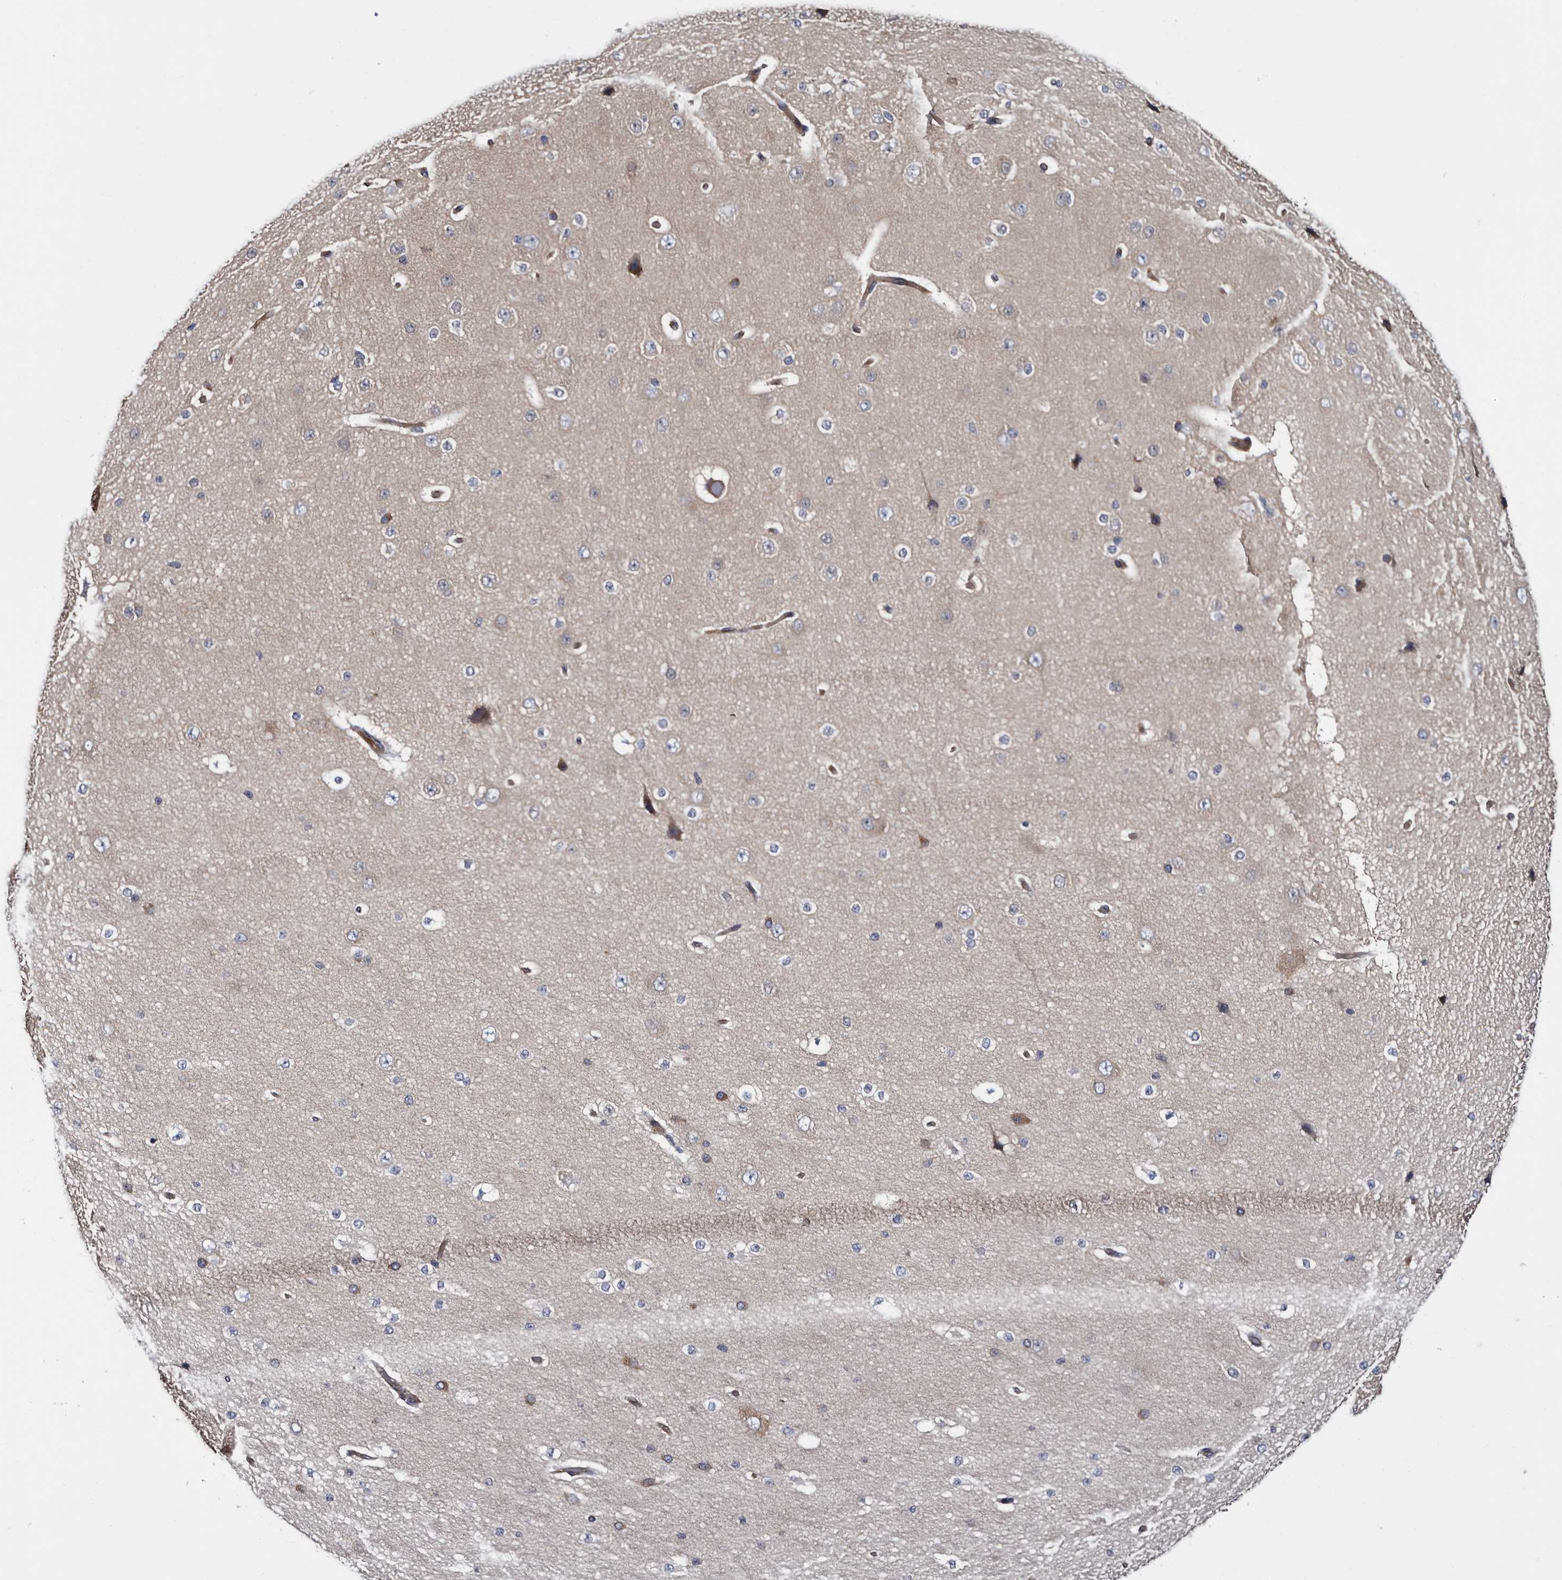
{"staining": {"intensity": "moderate", "quantity": "25%-75%", "location": "cytoplasmic/membranous"}, "tissue": "cerebral cortex", "cell_type": "Endothelial cells", "image_type": "normal", "snomed": [{"axis": "morphology", "description": "Normal tissue, NOS"}, {"axis": "morphology", "description": "Developmental malformation"}, {"axis": "topography", "description": "Cerebral cortex"}], "caption": "An image of human cerebral cortex stained for a protein shows moderate cytoplasmic/membranous brown staining in endothelial cells. Nuclei are stained in blue.", "gene": "TSPAN17", "patient": {"sex": "female", "age": 30}}